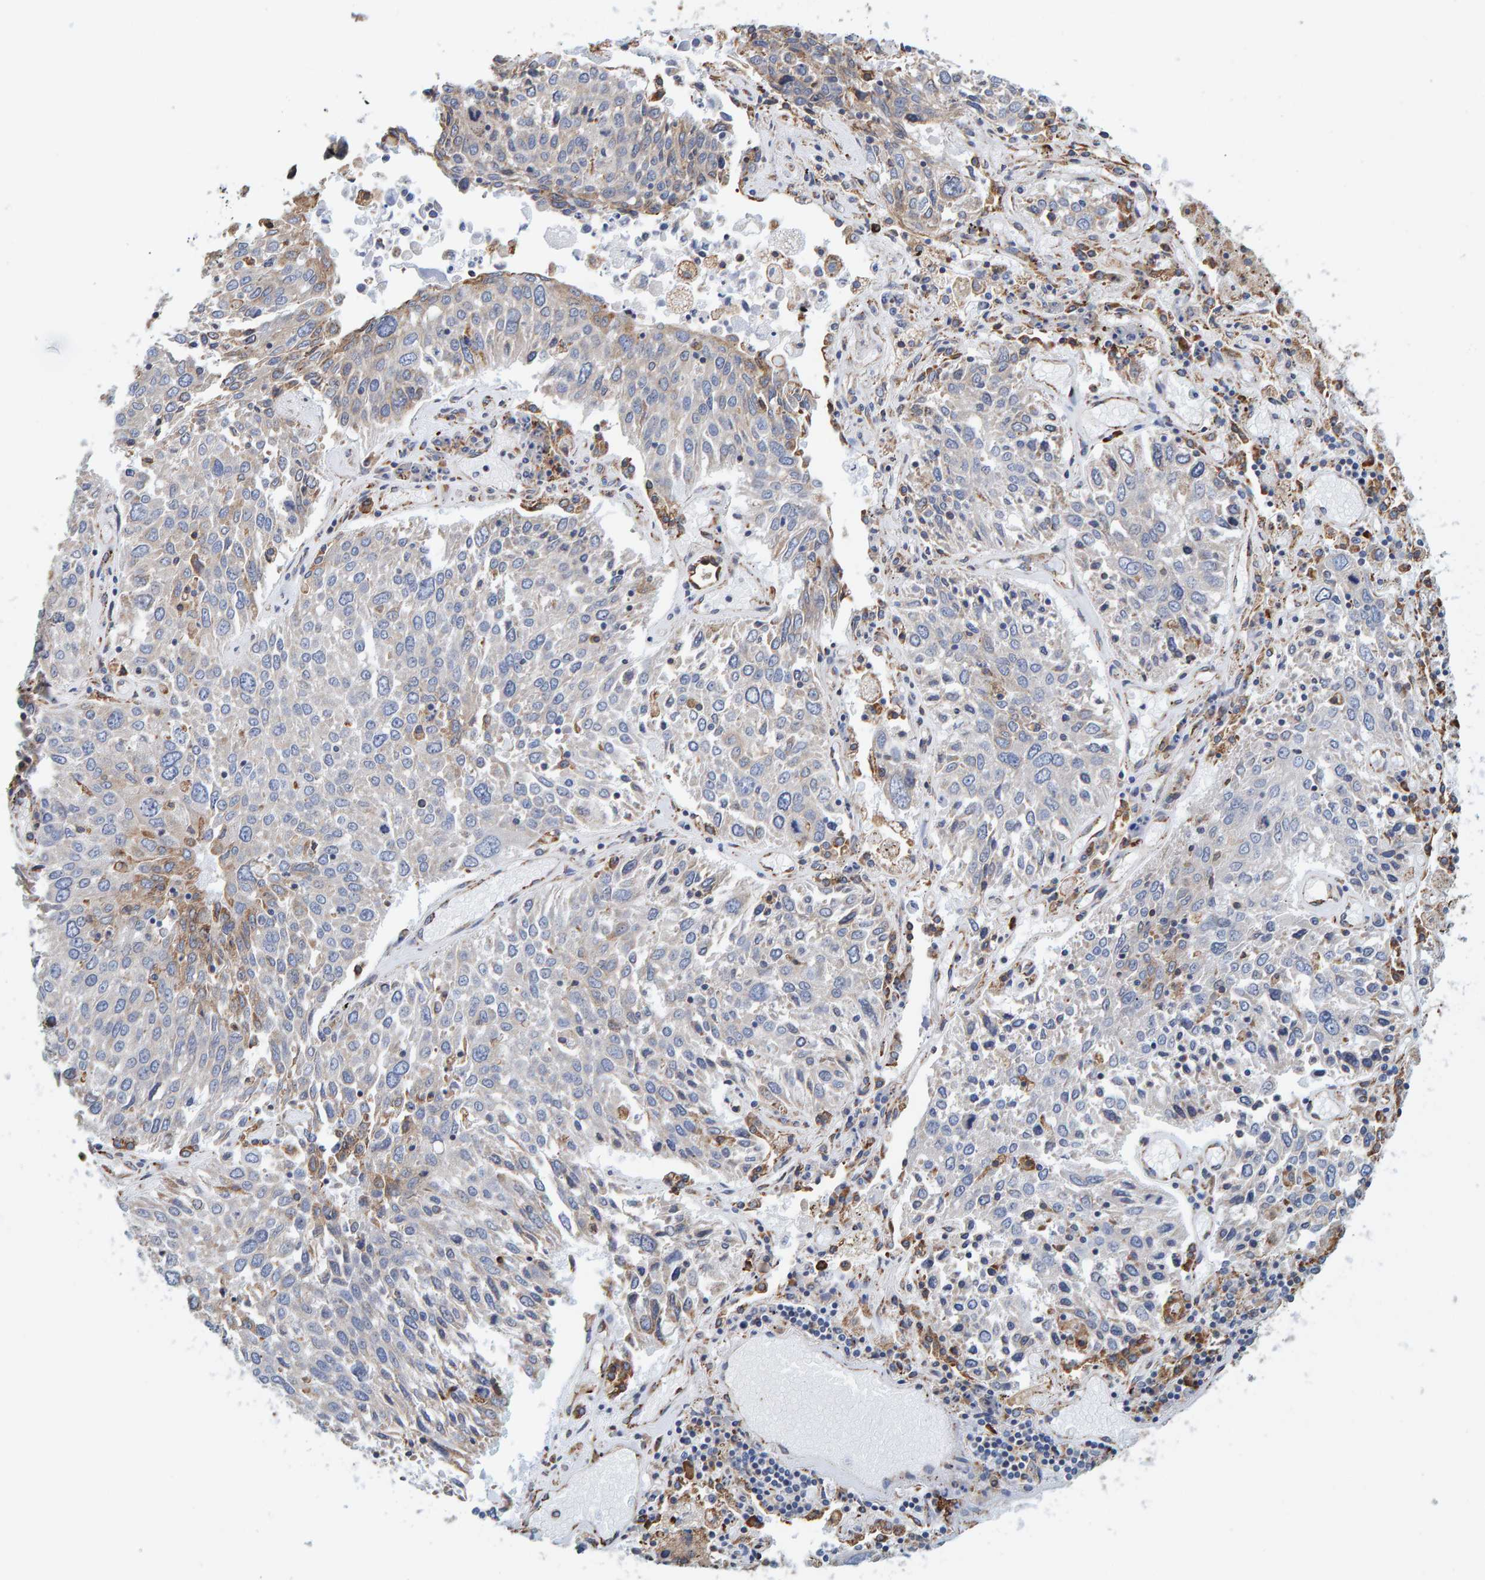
{"staining": {"intensity": "weak", "quantity": "<25%", "location": "cytoplasmic/membranous"}, "tissue": "lung cancer", "cell_type": "Tumor cells", "image_type": "cancer", "snomed": [{"axis": "morphology", "description": "Squamous cell carcinoma, NOS"}, {"axis": "topography", "description": "Lung"}], "caption": "Tumor cells are negative for protein expression in human squamous cell carcinoma (lung).", "gene": "SGPL1", "patient": {"sex": "male", "age": 65}}